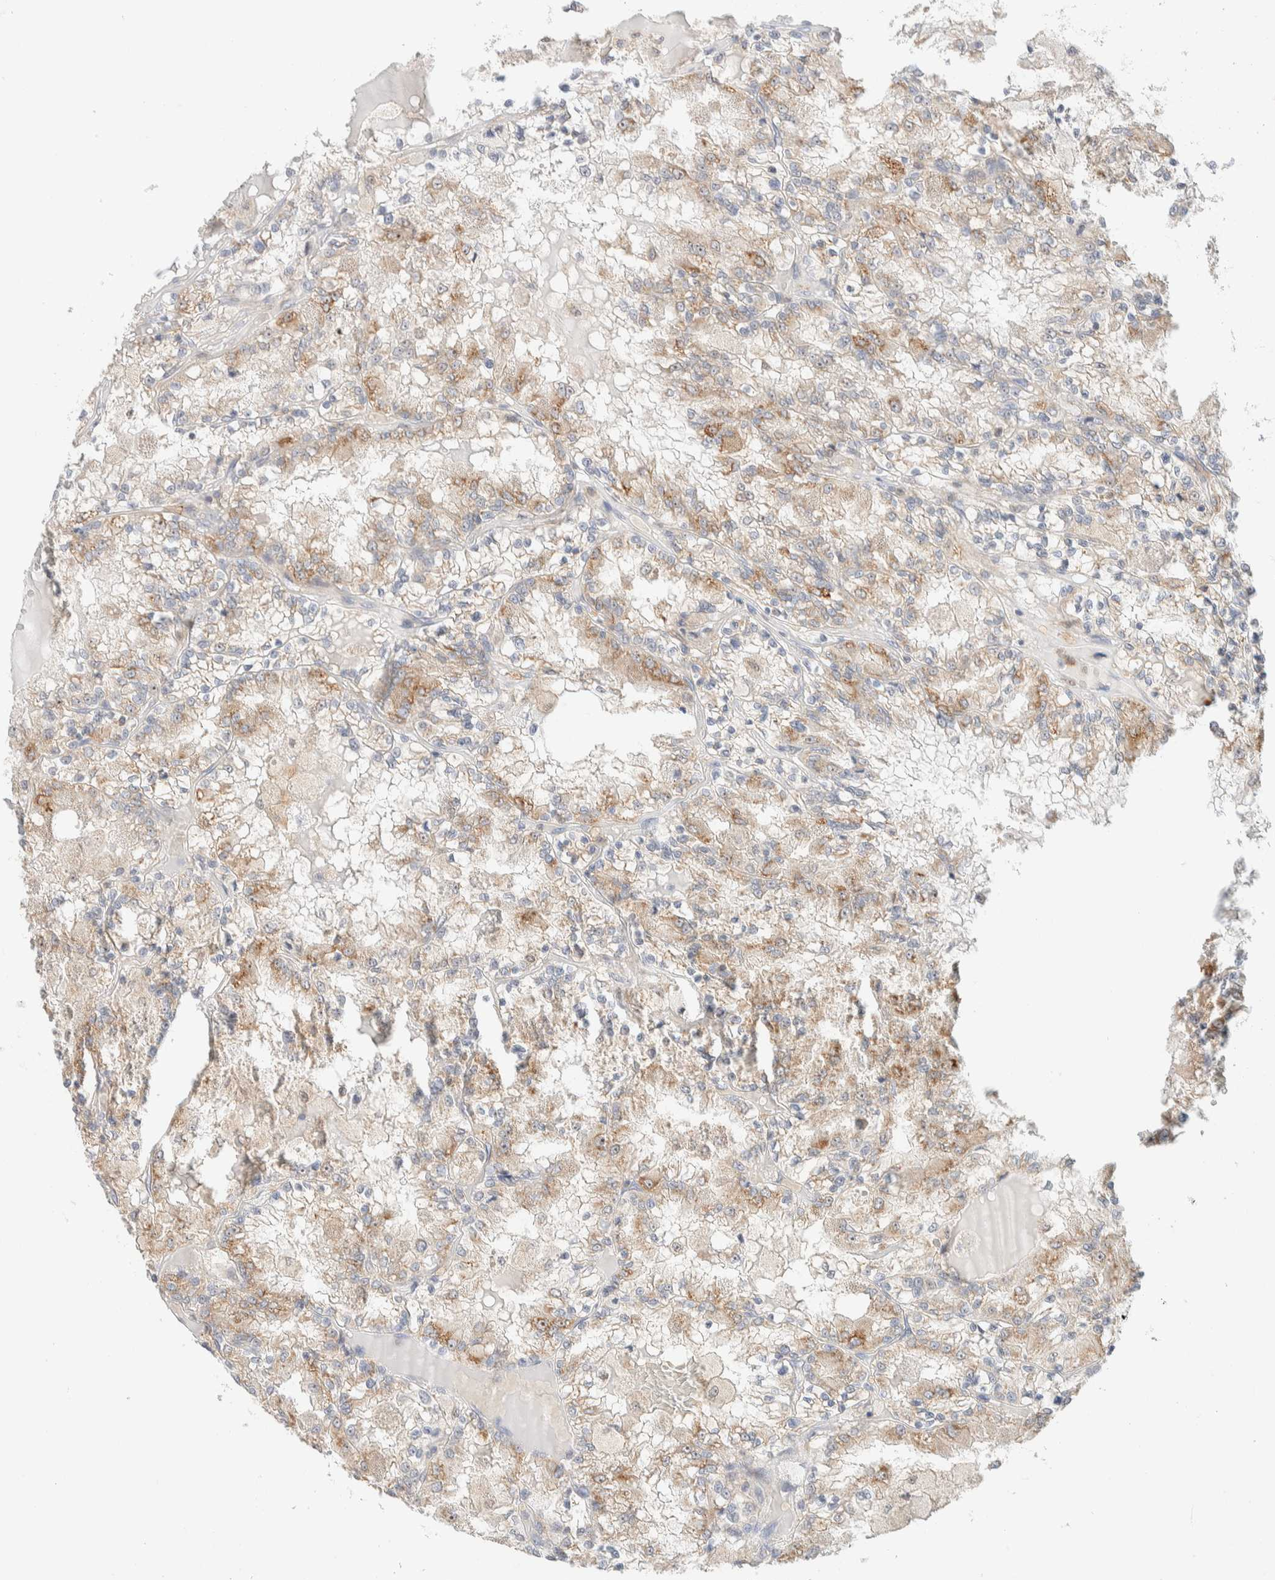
{"staining": {"intensity": "moderate", "quantity": "25%-75%", "location": "cytoplasmic/membranous"}, "tissue": "renal cancer", "cell_type": "Tumor cells", "image_type": "cancer", "snomed": [{"axis": "morphology", "description": "Adenocarcinoma, NOS"}, {"axis": "topography", "description": "Kidney"}], "caption": "This is an image of IHC staining of adenocarcinoma (renal), which shows moderate expression in the cytoplasmic/membranous of tumor cells.", "gene": "HDHD3", "patient": {"sex": "female", "age": 56}}